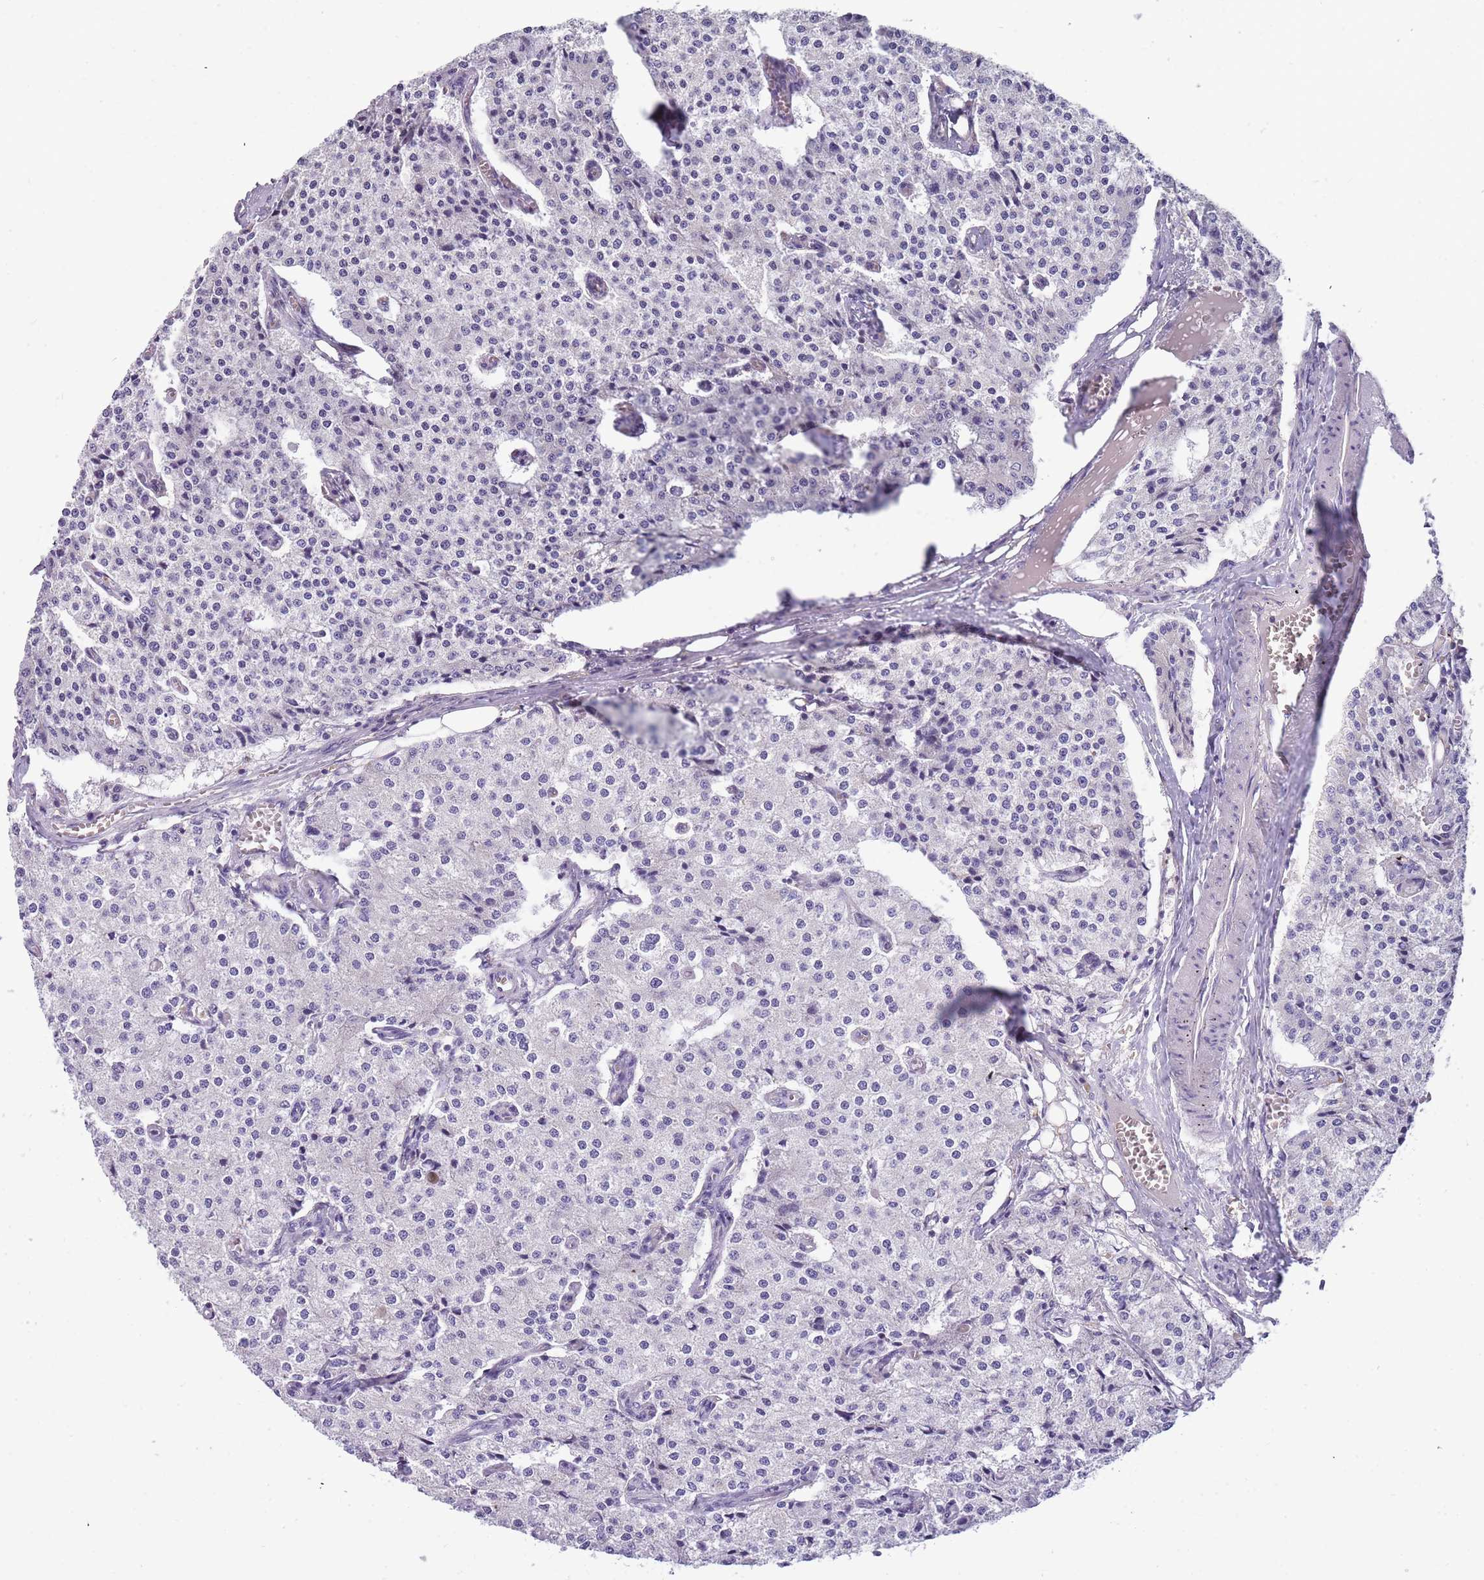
{"staining": {"intensity": "negative", "quantity": "none", "location": "none"}, "tissue": "carcinoid", "cell_type": "Tumor cells", "image_type": "cancer", "snomed": [{"axis": "morphology", "description": "Carcinoid, malignant, NOS"}, {"axis": "topography", "description": "Colon"}], "caption": "Malignant carcinoid was stained to show a protein in brown. There is no significant positivity in tumor cells.", "gene": "RHCG", "patient": {"sex": "female", "age": 52}}